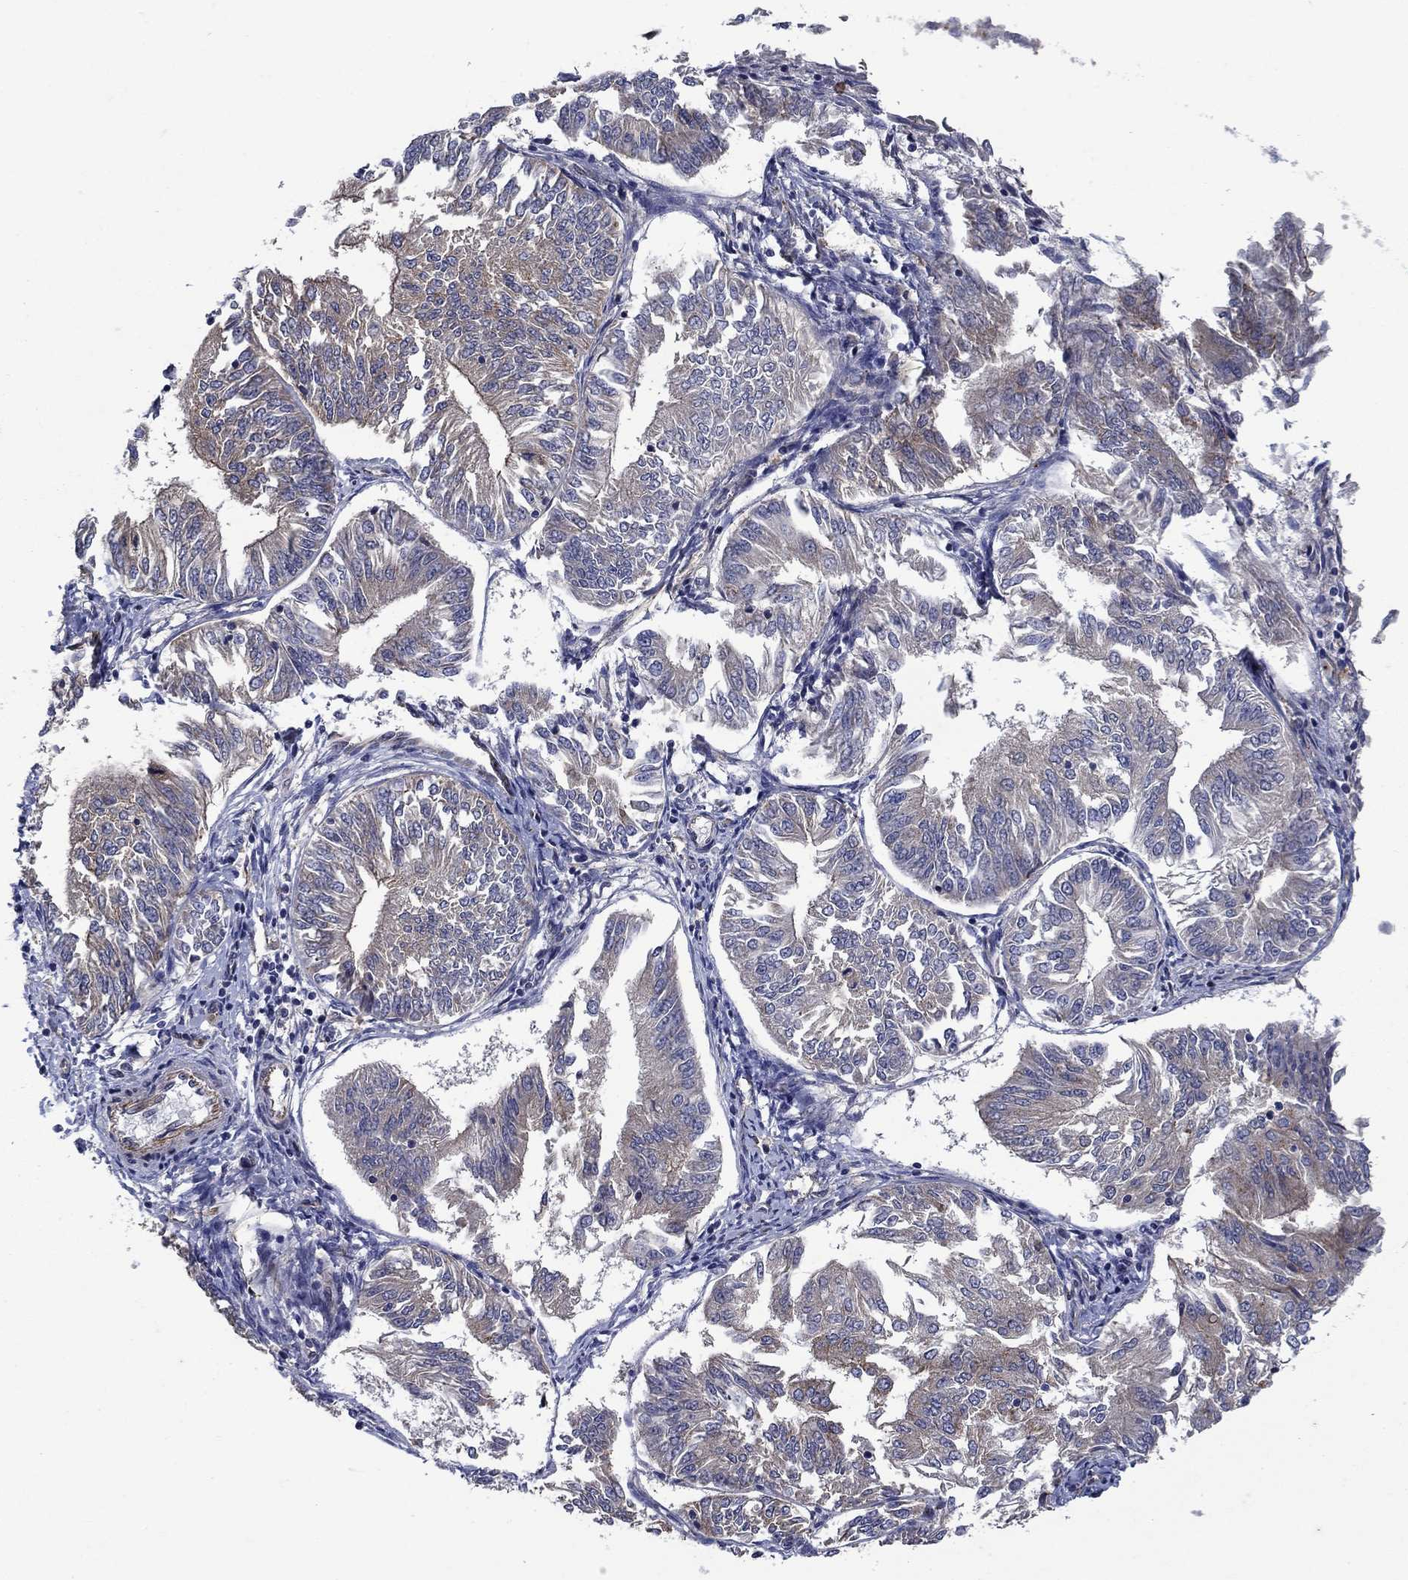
{"staining": {"intensity": "moderate", "quantity": "<25%", "location": "cytoplasmic/membranous"}, "tissue": "endometrial cancer", "cell_type": "Tumor cells", "image_type": "cancer", "snomed": [{"axis": "morphology", "description": "Adenocarcinoma, NOS"}, {"axis": "topography", "description": "Endometrium"}], "caption": "DAB (3,3'-diaminobenzidine) immunohistochemical staining of endometrial cancer (adenocarcinoma) displays moderate cytoplasmic/membranous protein positivity in approximately <25% of tumor cells.", "gene": "SLC7A1", "patient": {"sex": "female", "age": 58}}